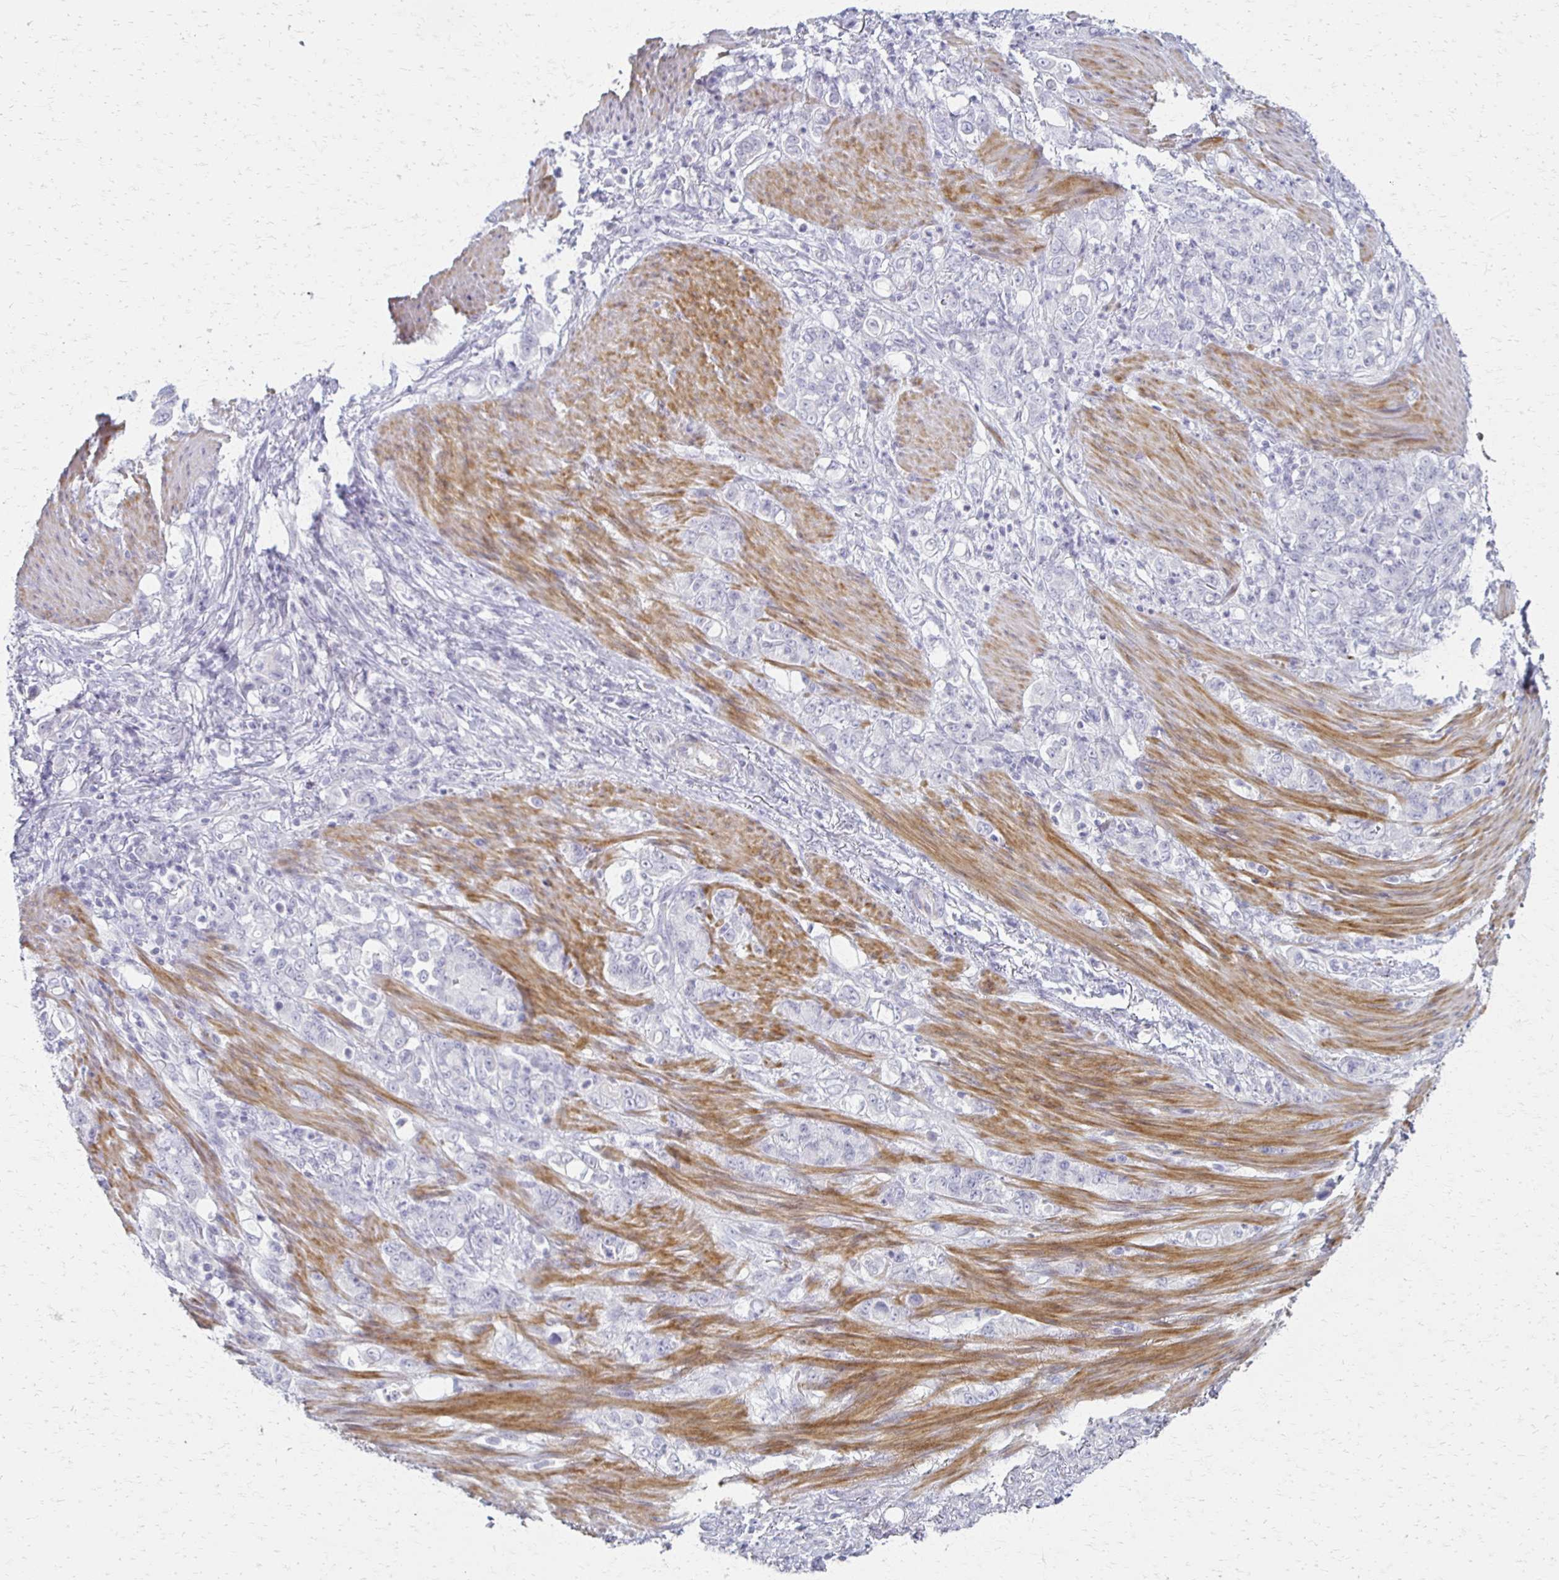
{"staining": {"intensity": "negative", "quantity": "none", "location": "none"}, "tissue": "stomach cancer", "cell_type": "Tumor cells", "image_type": "cancer", "snomed": [{"axis": "morphology", "description": "Adenocarcinoma, NOS"}, {"axis": "topography", "description": "Stomach"}], "caption": "This is an immunohistochemistry (IHC) histopathology image of human stomach cancer. There is no positivity in tumor cells.", "gene": "FOXO4", "patient": {"sex": "female", "age": 79}}